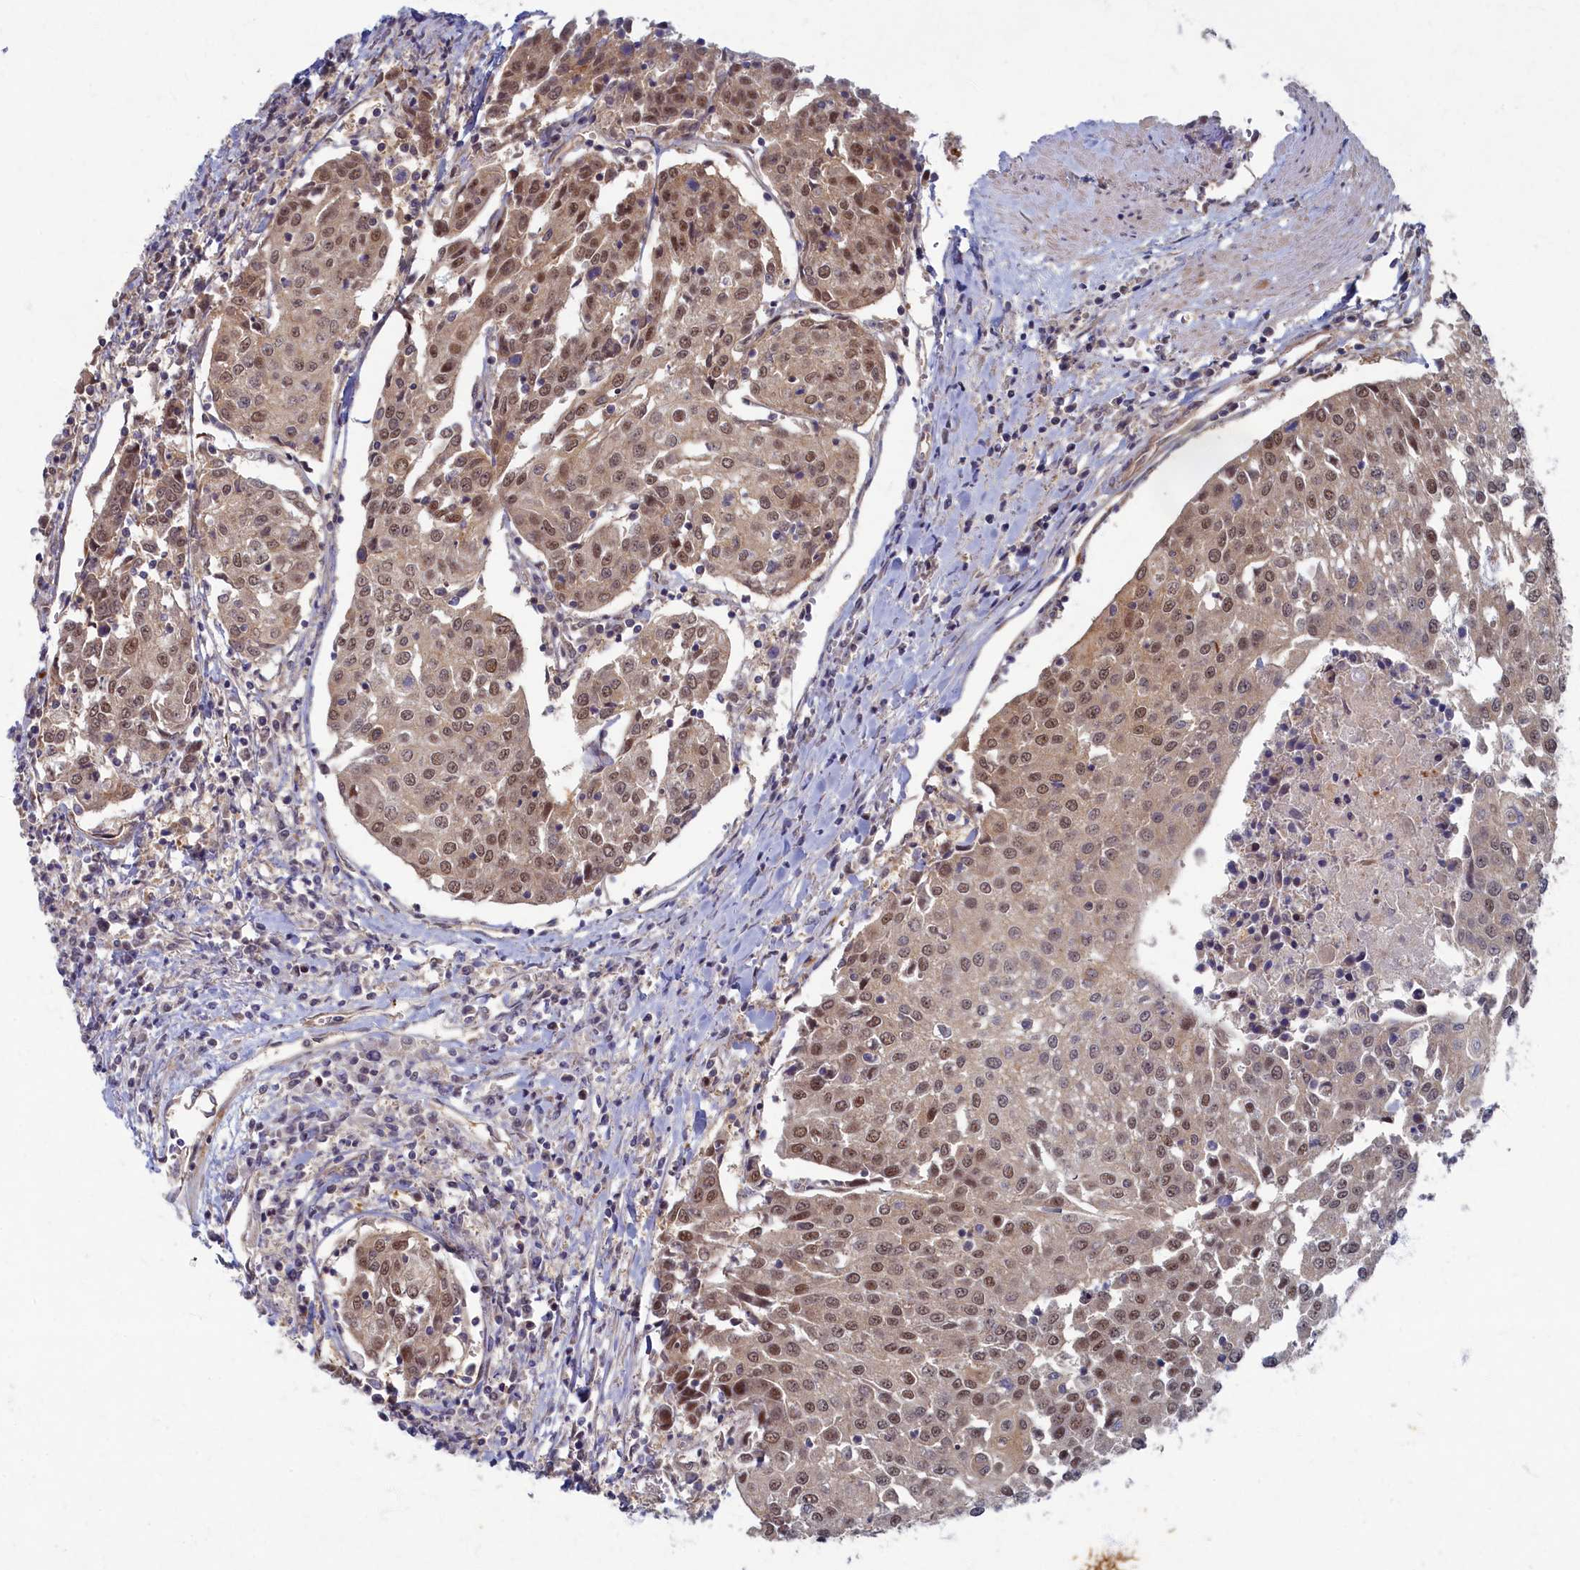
{"staining": {"intensity": "moderate", "quantity": ">75%", "location": "cytoplasmic/membranous,nuclear"}, "tissue": "urothelial cancer", "cell_type": "Tumor cells", "image_type": "cancer", "snomed": [{"axis": "morphology", "description": "Urothelial carcinoma, High grade"}, {"axis": "topography", "description": "Urinary bladder"}], "caption": "Tumor cells demonstrate medium levels of moderate cytoplasmic/membranous and nuclear expression in about >75% of cells in urothelial cancer. Immunohistochemistry stains the protein in brown and the nuclei are stained blue.", "gene": "WDR59", "patient": {"sex": "female", "age": 85}}